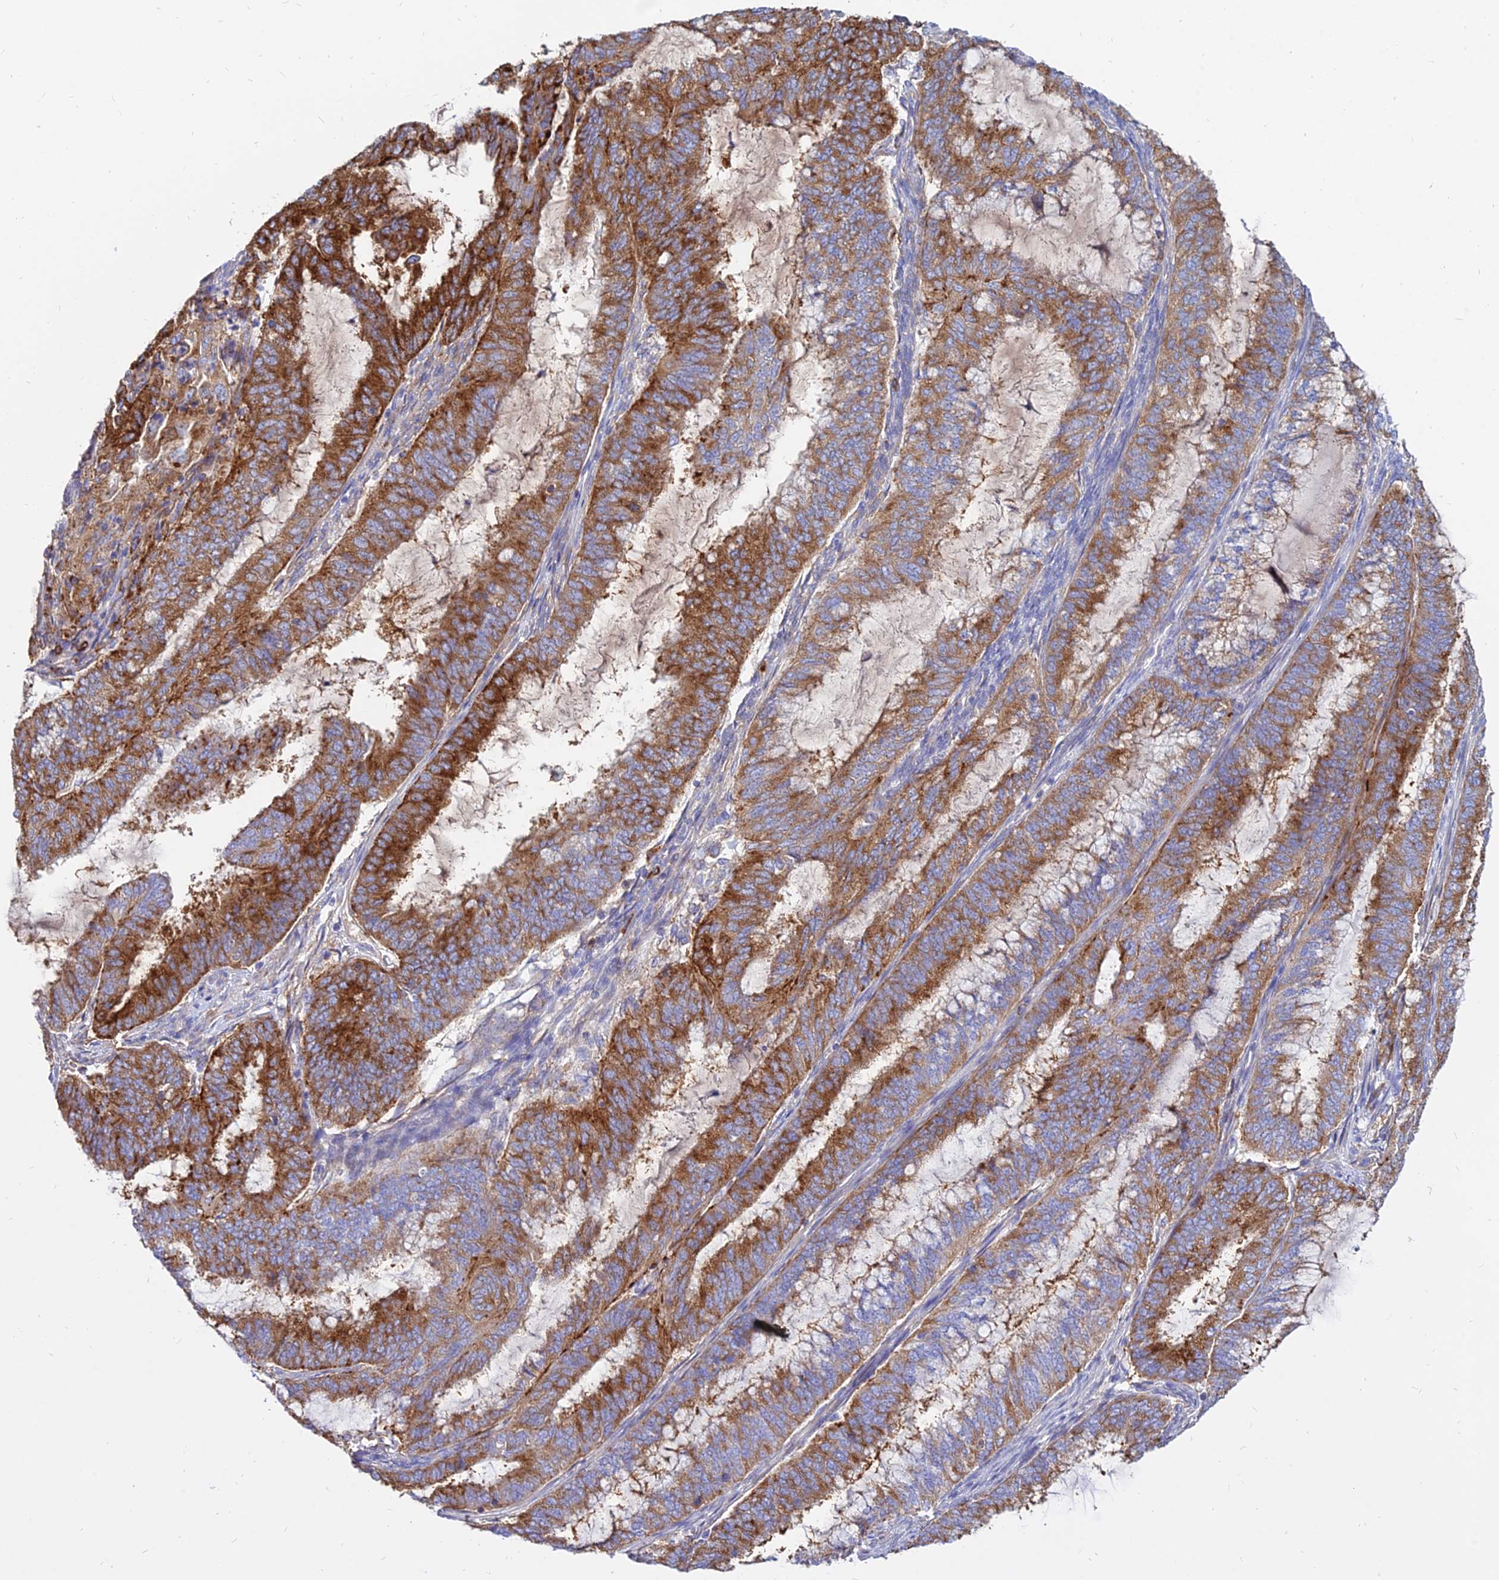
{"staining": {"intensity": "strong", "quantity": ">75%", "location": "cytoplasmic/membranous"}, "tissue": "endometrial cancer", "cell_type": "Tumor cells", "image_type": "cancer", "snomed": [{"axis": "morphology", "description": "Adenocarcinoma, NOS"}, {"axis": "topography", "description": "Endometrium"}], "caption": "Adenocarcinoma (endometrial) tissue exhibits strong cytoplasmic/membranous positivity in approximately >75% of tumor cells", "gene": "AGTRAP", "patient": {"sex": "female", "age": 51}}